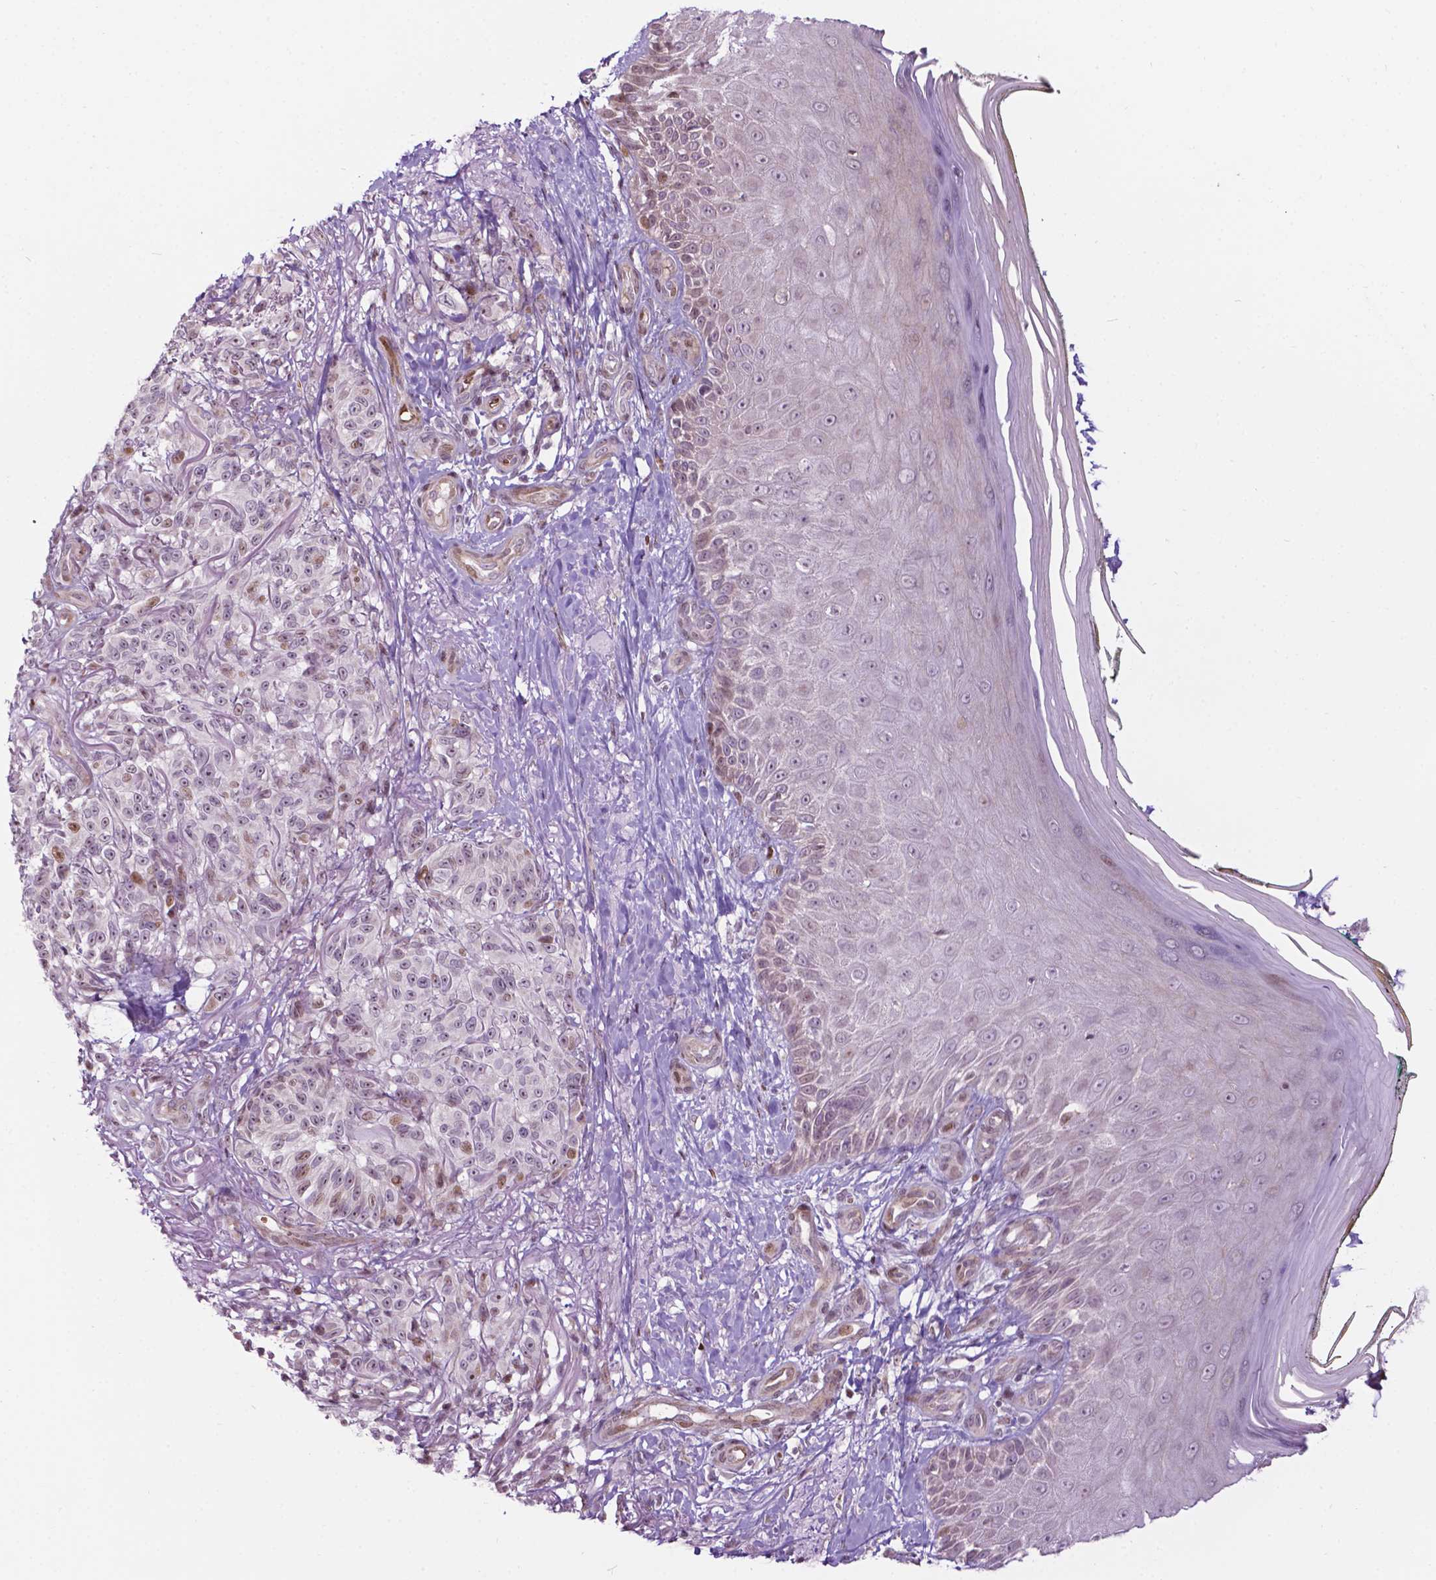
{"staining": {"intensity": "weak", "quantity": "<25%", "location": "nuclear"}, "tissue": "melanoma", "cell_type": "Tumor cells", "image_type": "cancer", "snomed": [{"axis": "morphology", "description": "Malignant melanoma, NOS"}, {"axis": "topography", "description": "Skin"}], "caption": "Tumor cells are negative for brown protein staining in malignant melanoma. Nuclei are stained in blue.", "gene": "PTPN18", "patient": {"sex": "female", "age": 85}}